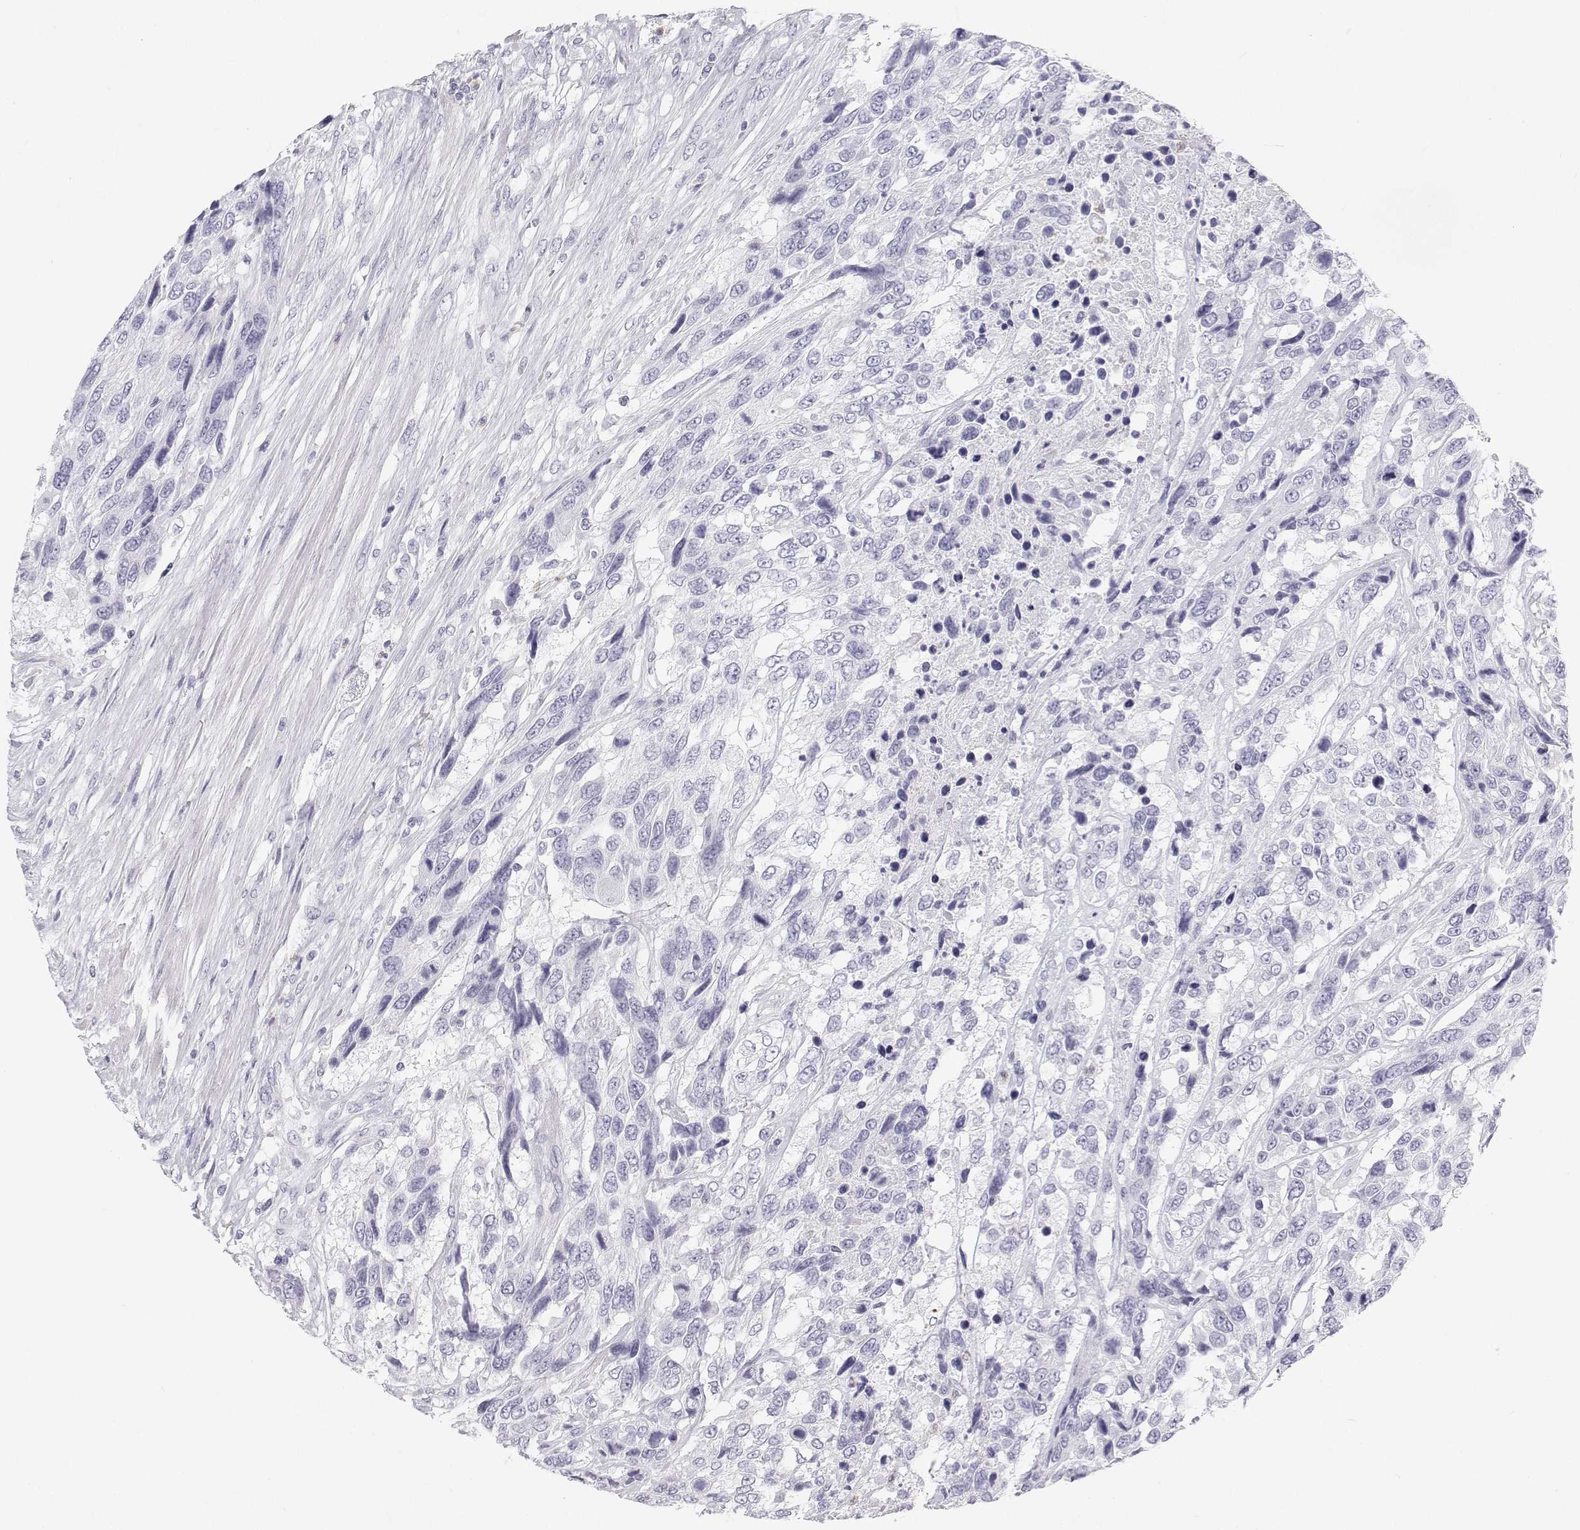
{"staining": {"intensity": "negative", "quantity": "none", "location": "none"}, "tissue": "urothelial cancer", "cell_type": "Tumor cells", "image_type": "cancer", "snomed": [{"axis": "morphology", "description": "Urothelial carcinoma, High grade"}, {"axis": "topography", "description": "Urinary bladder"}], "caption": "A histopathology image of human high-grade urothelial carcinoma is negative for staining in tumor cells.", "gene": "SFTPB", "patient": {"sex": "female", "age": 70}}